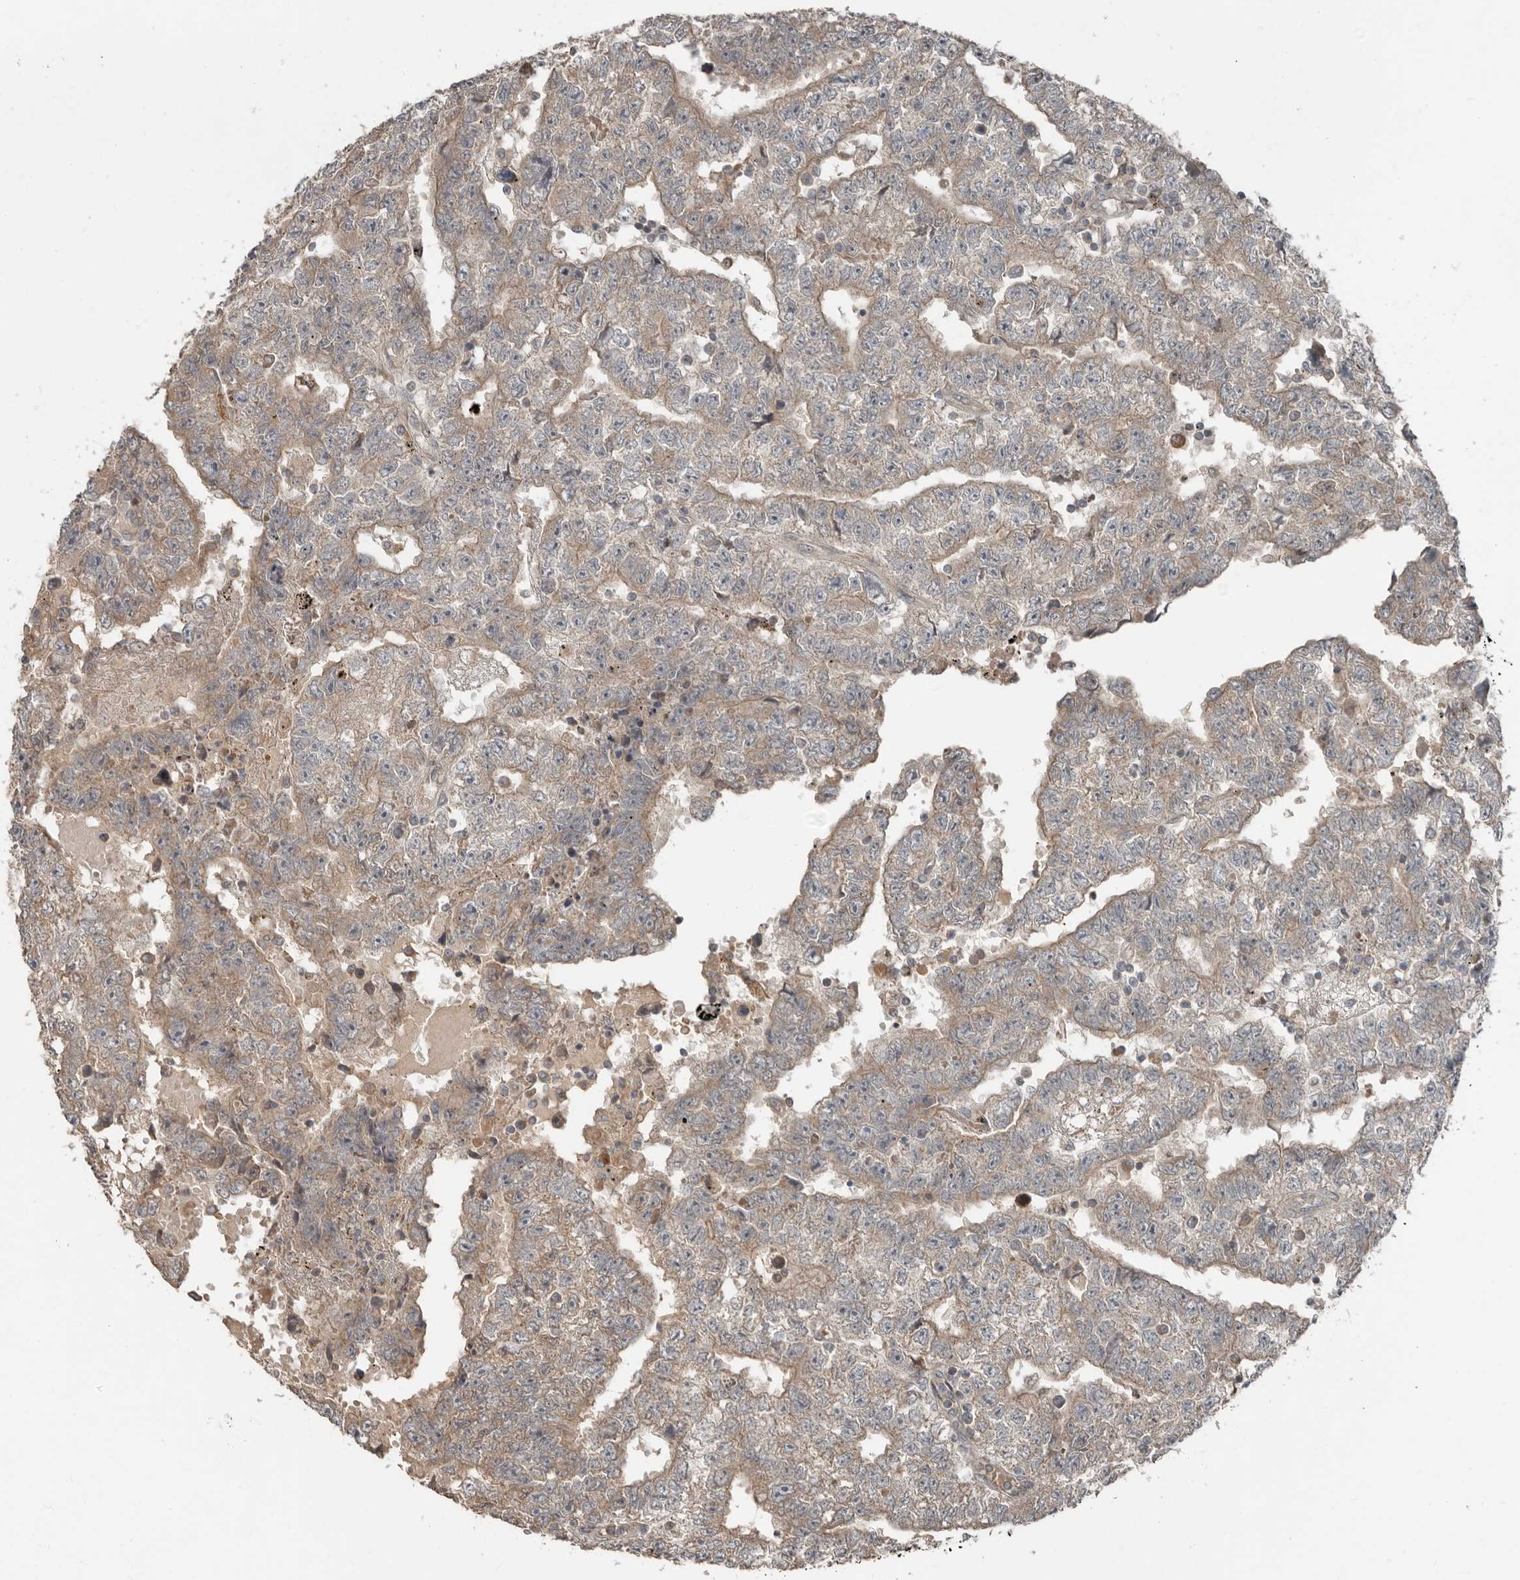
{"staining": {"intensity": "weak", "quantity": ">75%", "location": "cytoplasmic/membranous"}, "tissue": "testis cancer", "cell_type": "Tumor cells", "image_type": "cancer", "snomed": [{"axis": "morphology", "description": "Carcinoma, Embryonal, NOS"}, {"axis": "topography", "description": "Testis"}], "caption": "Protein expression by immunohistochemistry (IHC) demonstrates weak cytoplasmic/membranous staining in about >75% of tumor cells in testis embryonal carcinoma. Immunohistochemistry (ihc) stains the protein of interest in brown and the nuclei are stained blue.", "gene": "SLC6A7", "patient": {"sex": "male", "age": 25}}